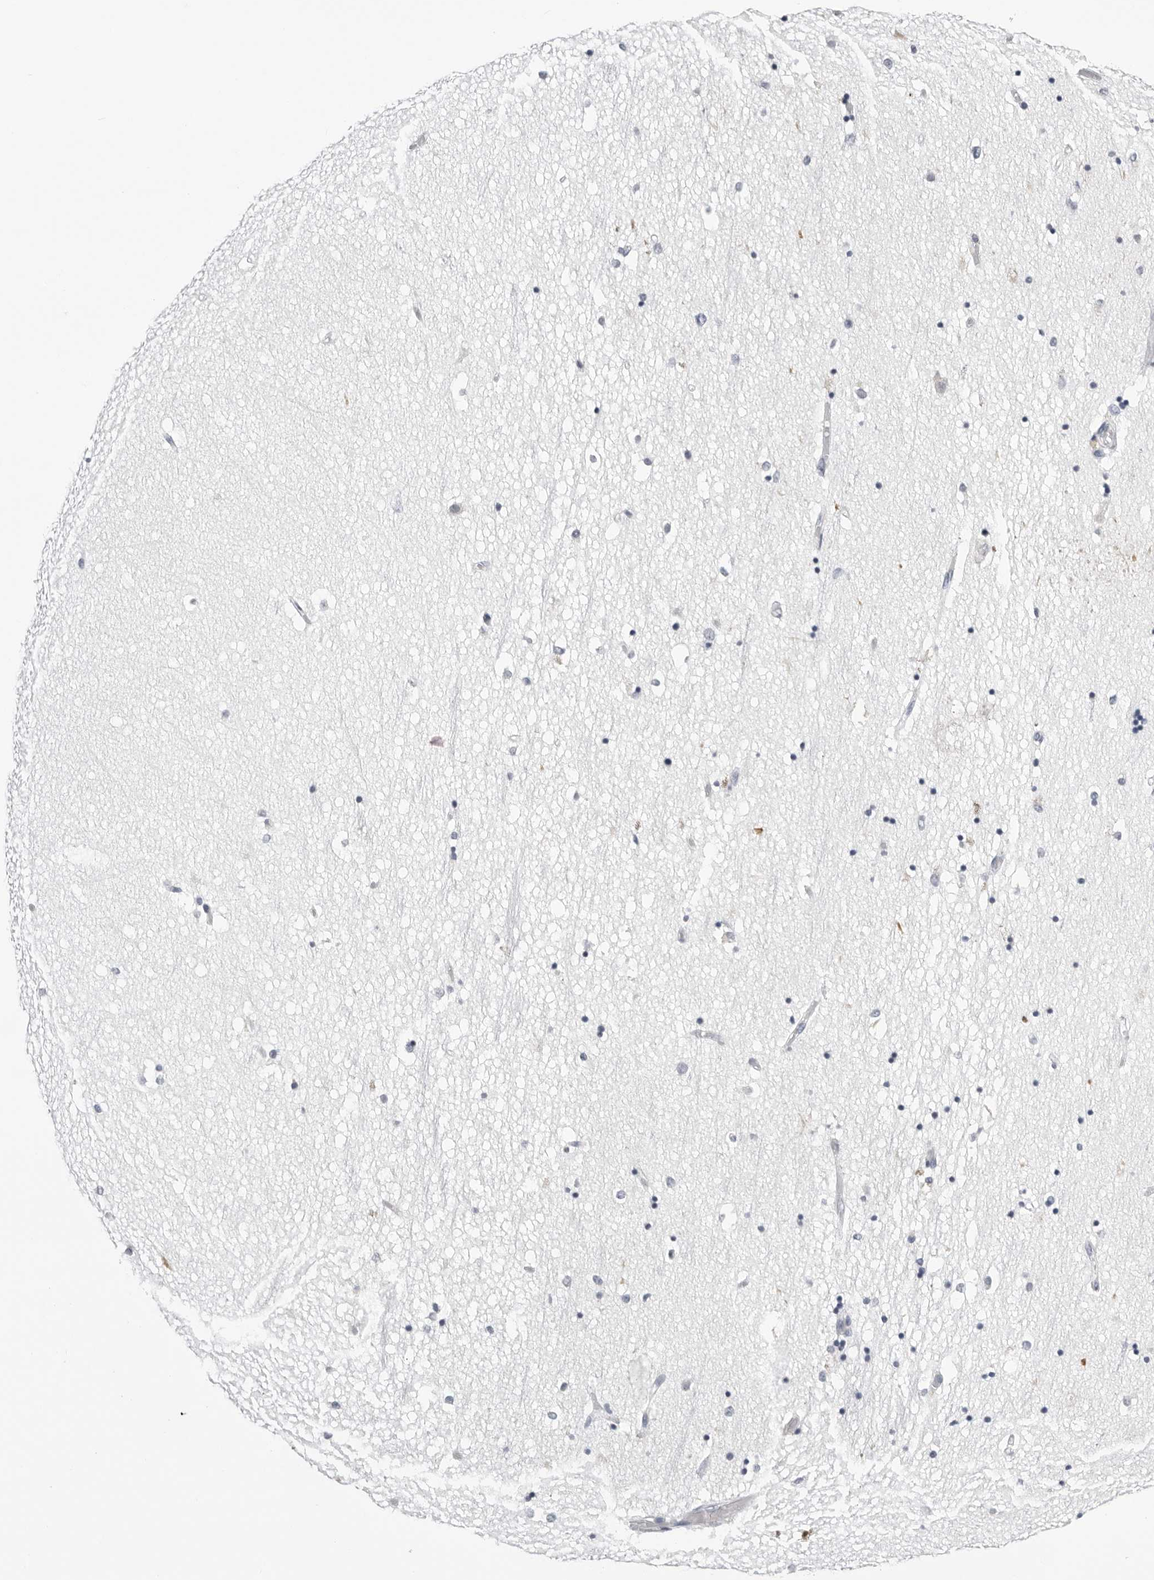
{"staining": {"intensity": "negative", "quantity": "none", "location": "none"}, "tissue": "hippocampus", "cell_type": "Glial cells", "image_type": "normal", "snomed": [{"axis": "morphology", "description": "Normal tissue, NOS"}, {"axis": "topography", "description": "Hippocampus"}], "caption": "The histopathology image exhibits no significant expression in glial cells of hippocampus.", "gene": "ZNF502", "patient": {"sex": "male", "age": 45}}